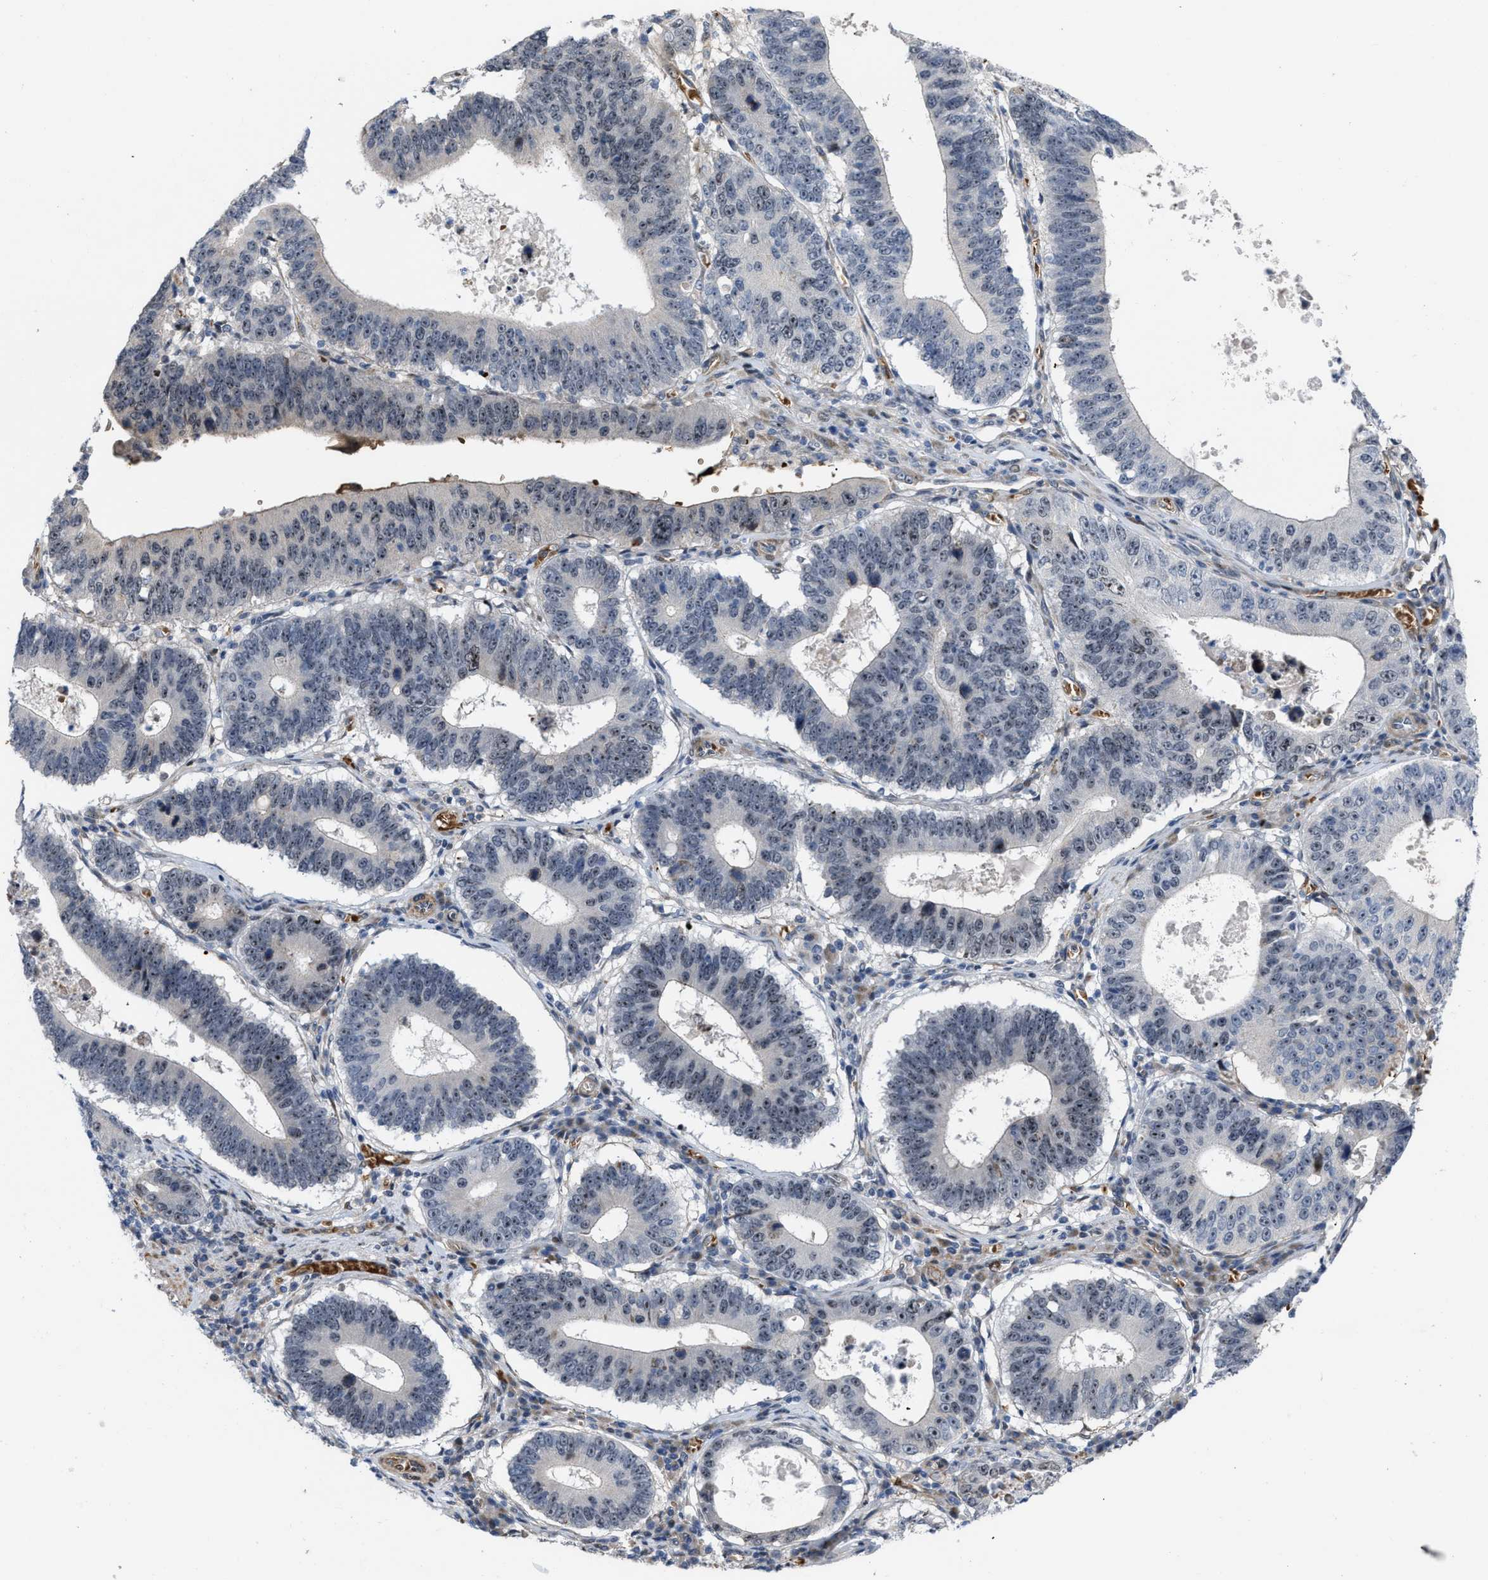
{"staining": {"intensity": "moderate", "quantity": ">75%", "location": "nuclear"}, "tissue": "stomach cancer", "cell_type": "Tumor cells", "image_type": "cancer", "snomed": [{"axis": "morphology", "description": "Adenocarcinoma, NOS"}, {"axis": "topography", "description": "Stomach"}], "caption": "IHC micrograph of stomach cancer stained for a protein (brown), which demonstrates medium levels of moderate nuclear positivity in about >75% of tumor cells.", "gene": "POLR1F", "patient": {"sex": "male", "age": 59}}